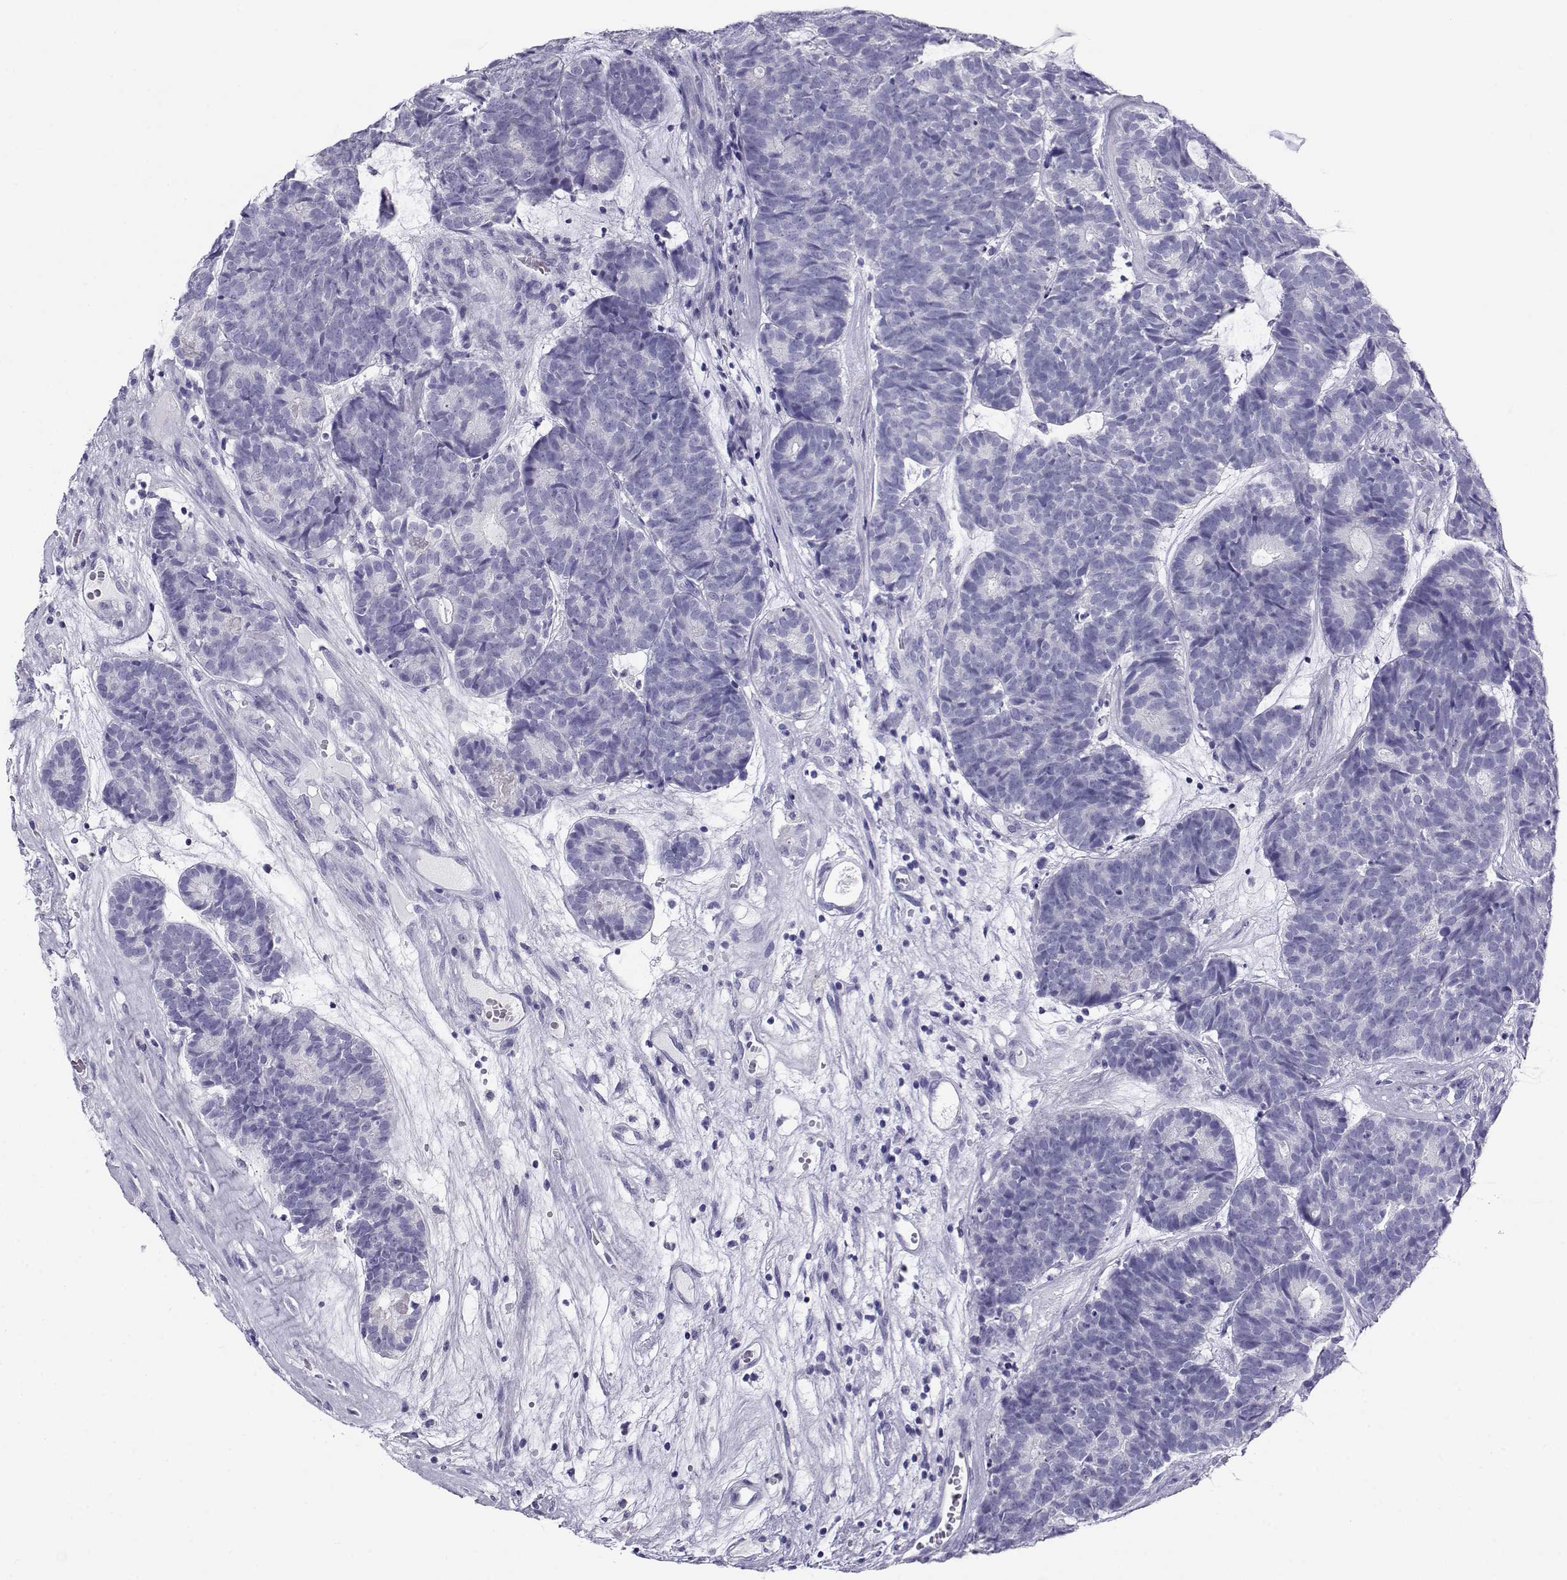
{"staining": {"intensity": "negative", "quantity": "none", "location": "none"}, "tissue": "head and neck cancer", "cell_type": "Tumor cells", "image_type": "cancer", "snomed": [{"axis": "morphology", "description": "Adenocarcinoma, NOS"}, {"axis": "topography", "description": "Head-Neck"}], "caption": "Tumor cells are negative for protein expression in human adenocarcinoma (head and neck).", "gene": "CABS1", "patient": {"sex": "female", "age": 81}}